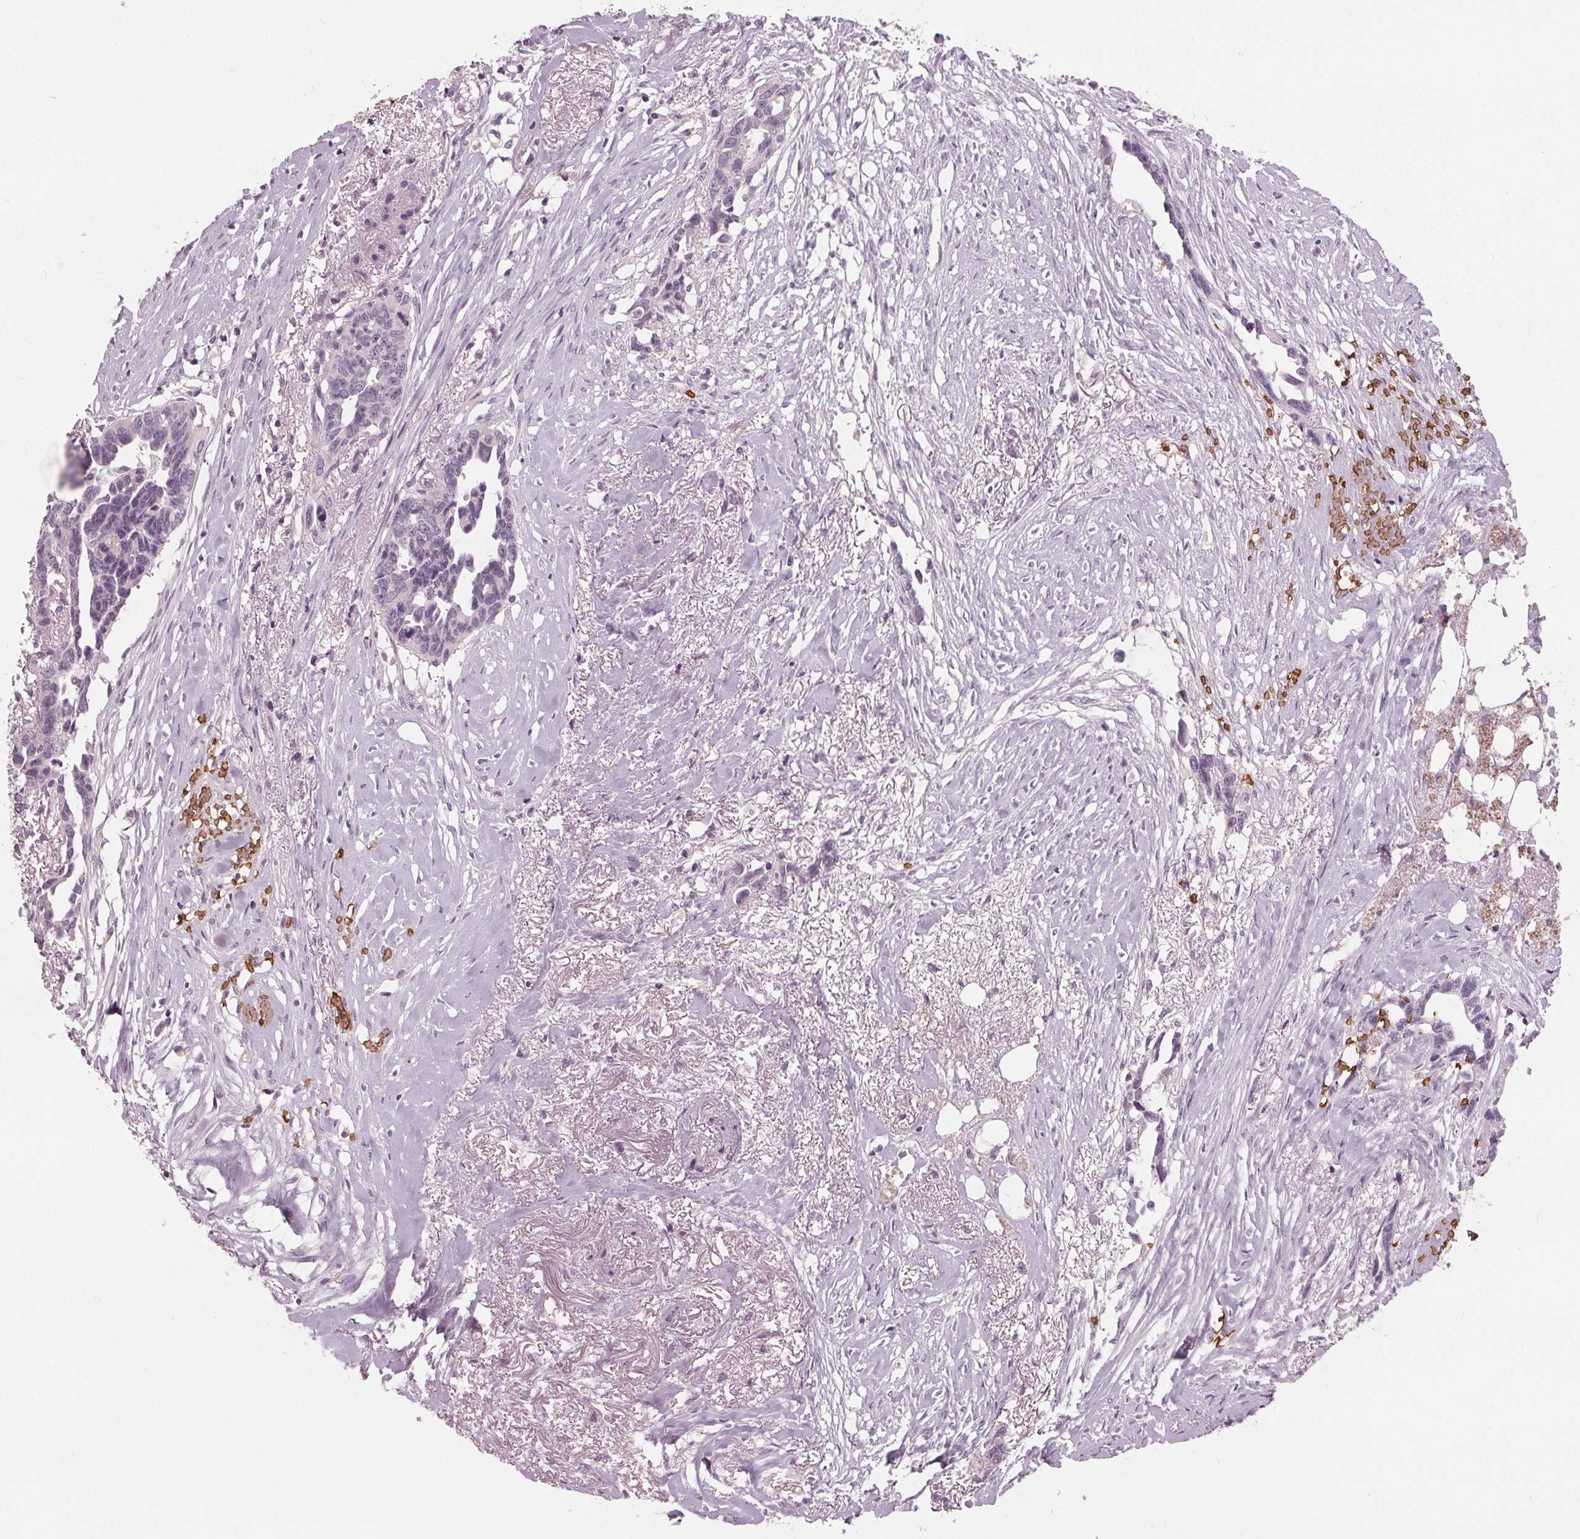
{"staining": {"intensity": "negative", "quantity": "none", "location": "none"}, "tissue": "ovarian cancer", "cell_type": "Tumor cells", "image_type": "cancer", "snomed": [{"axis": "morphology", "description": "Cystadenocarcinoma, serous, NOS"}, {"axis": "topography", "description": "Ovary"}], "caption": "This is a image of IHC staining of ovarian cancer (serous cystadenocarcinoma), which shows no positivity in tumor cells. (DAB immunohistochemistry (IHC) visualized using brightfield microscopy, high magnification).", "gene": "SLC4A1", "patient": {"sex": "female", "age": 69}}